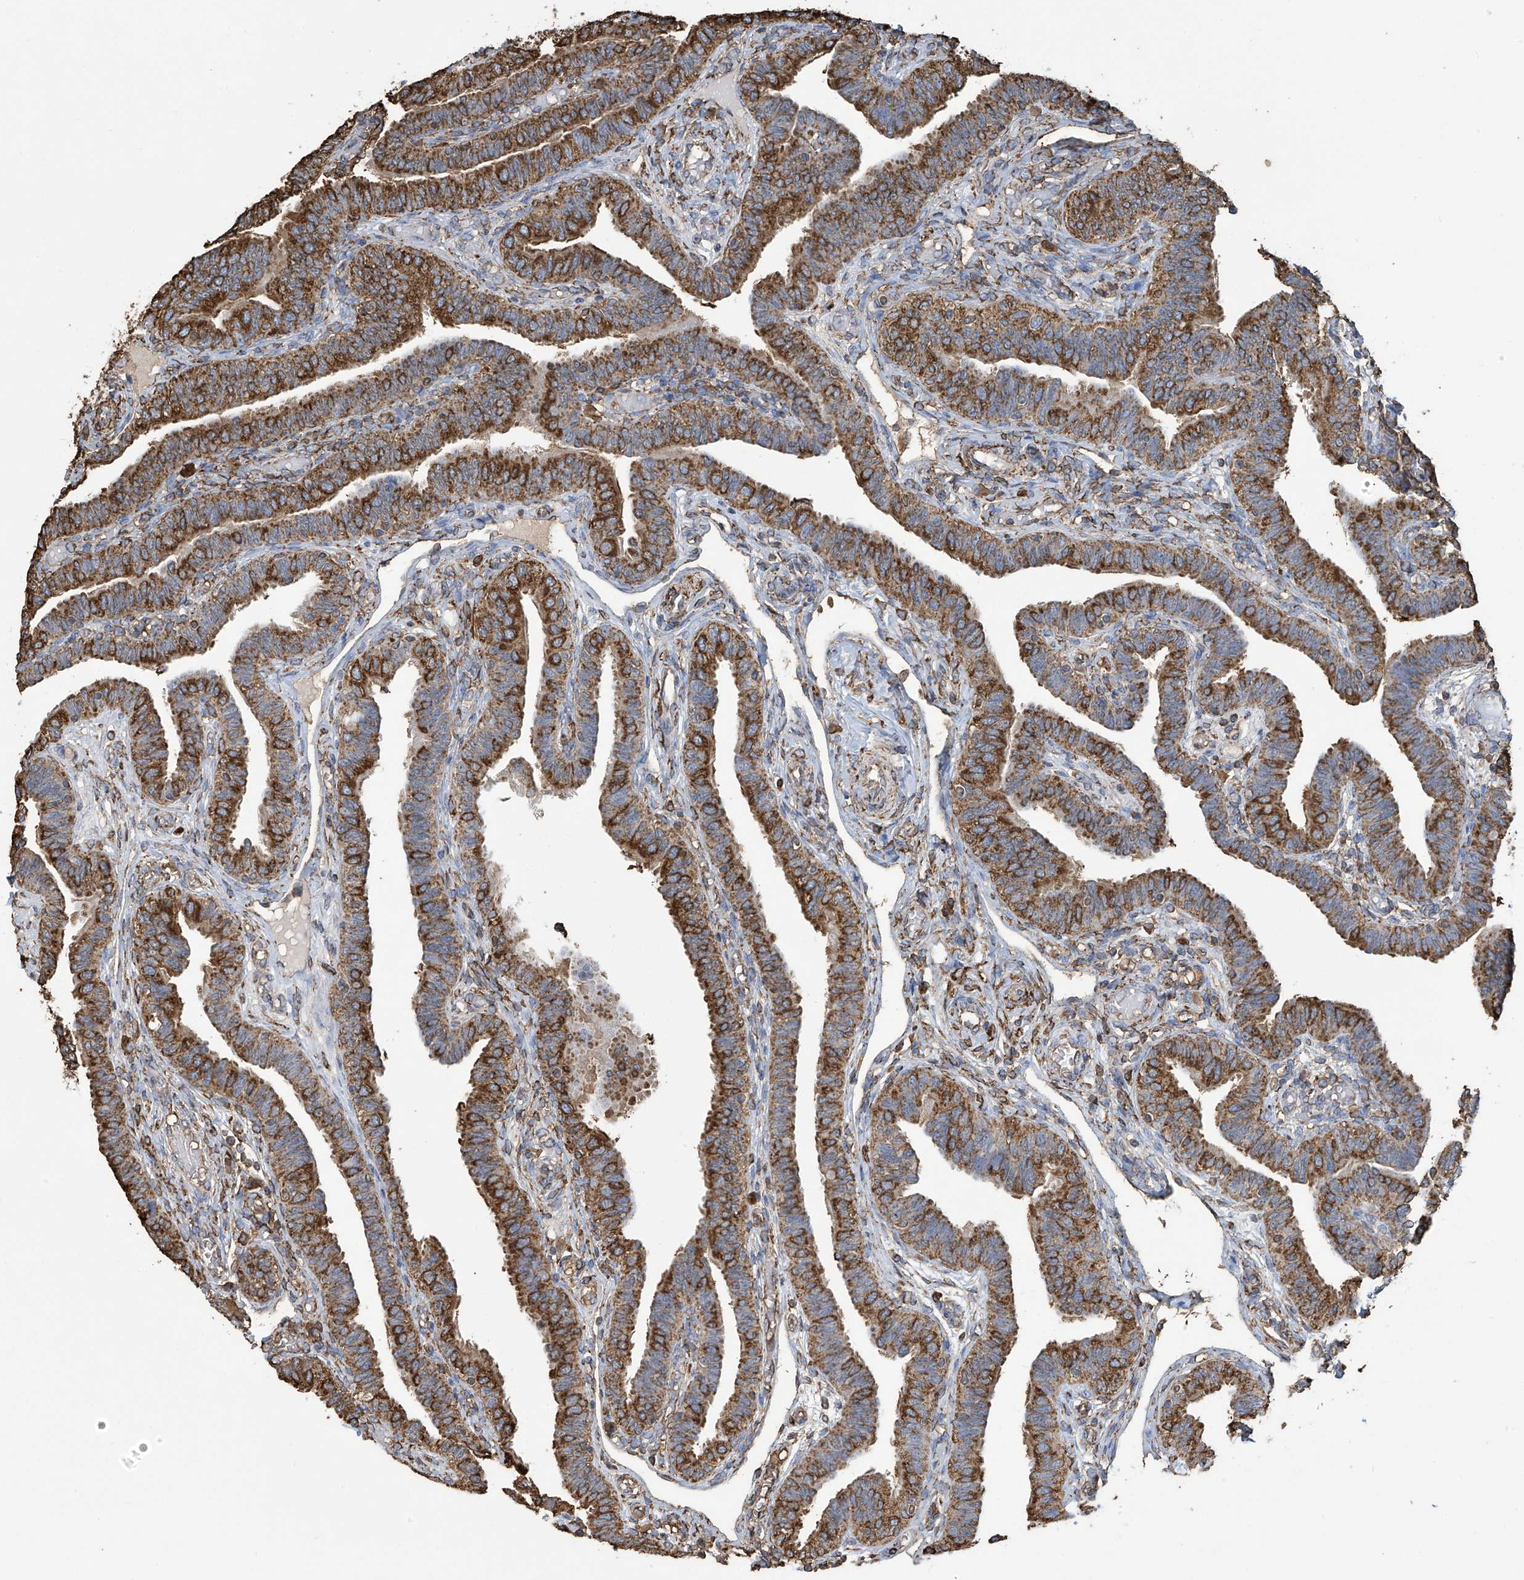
{"staining": {"intensity": "strong", "quantity": "25%-75%", "location": "cytoplasmic/membranous"}, "tissue": "fallopian tube", "cell_type": "Glandular cells", "image_type": "normal", "snomed": [{"axis": "morphology", "description": "Normal tissue, NOS"}, {"axis": "topography", "description": "Fallopian tube"}], "caption": "Protein expression analysis of benign fallopian tube demonstrates strong cytoplasmic/membranous expression in about 25%-75% of glandular cells. (DAB = brown stain, brightfield microscopy at high magnification).", "gene": "OGT", "patient": {"sex": "female", "age": 39}}